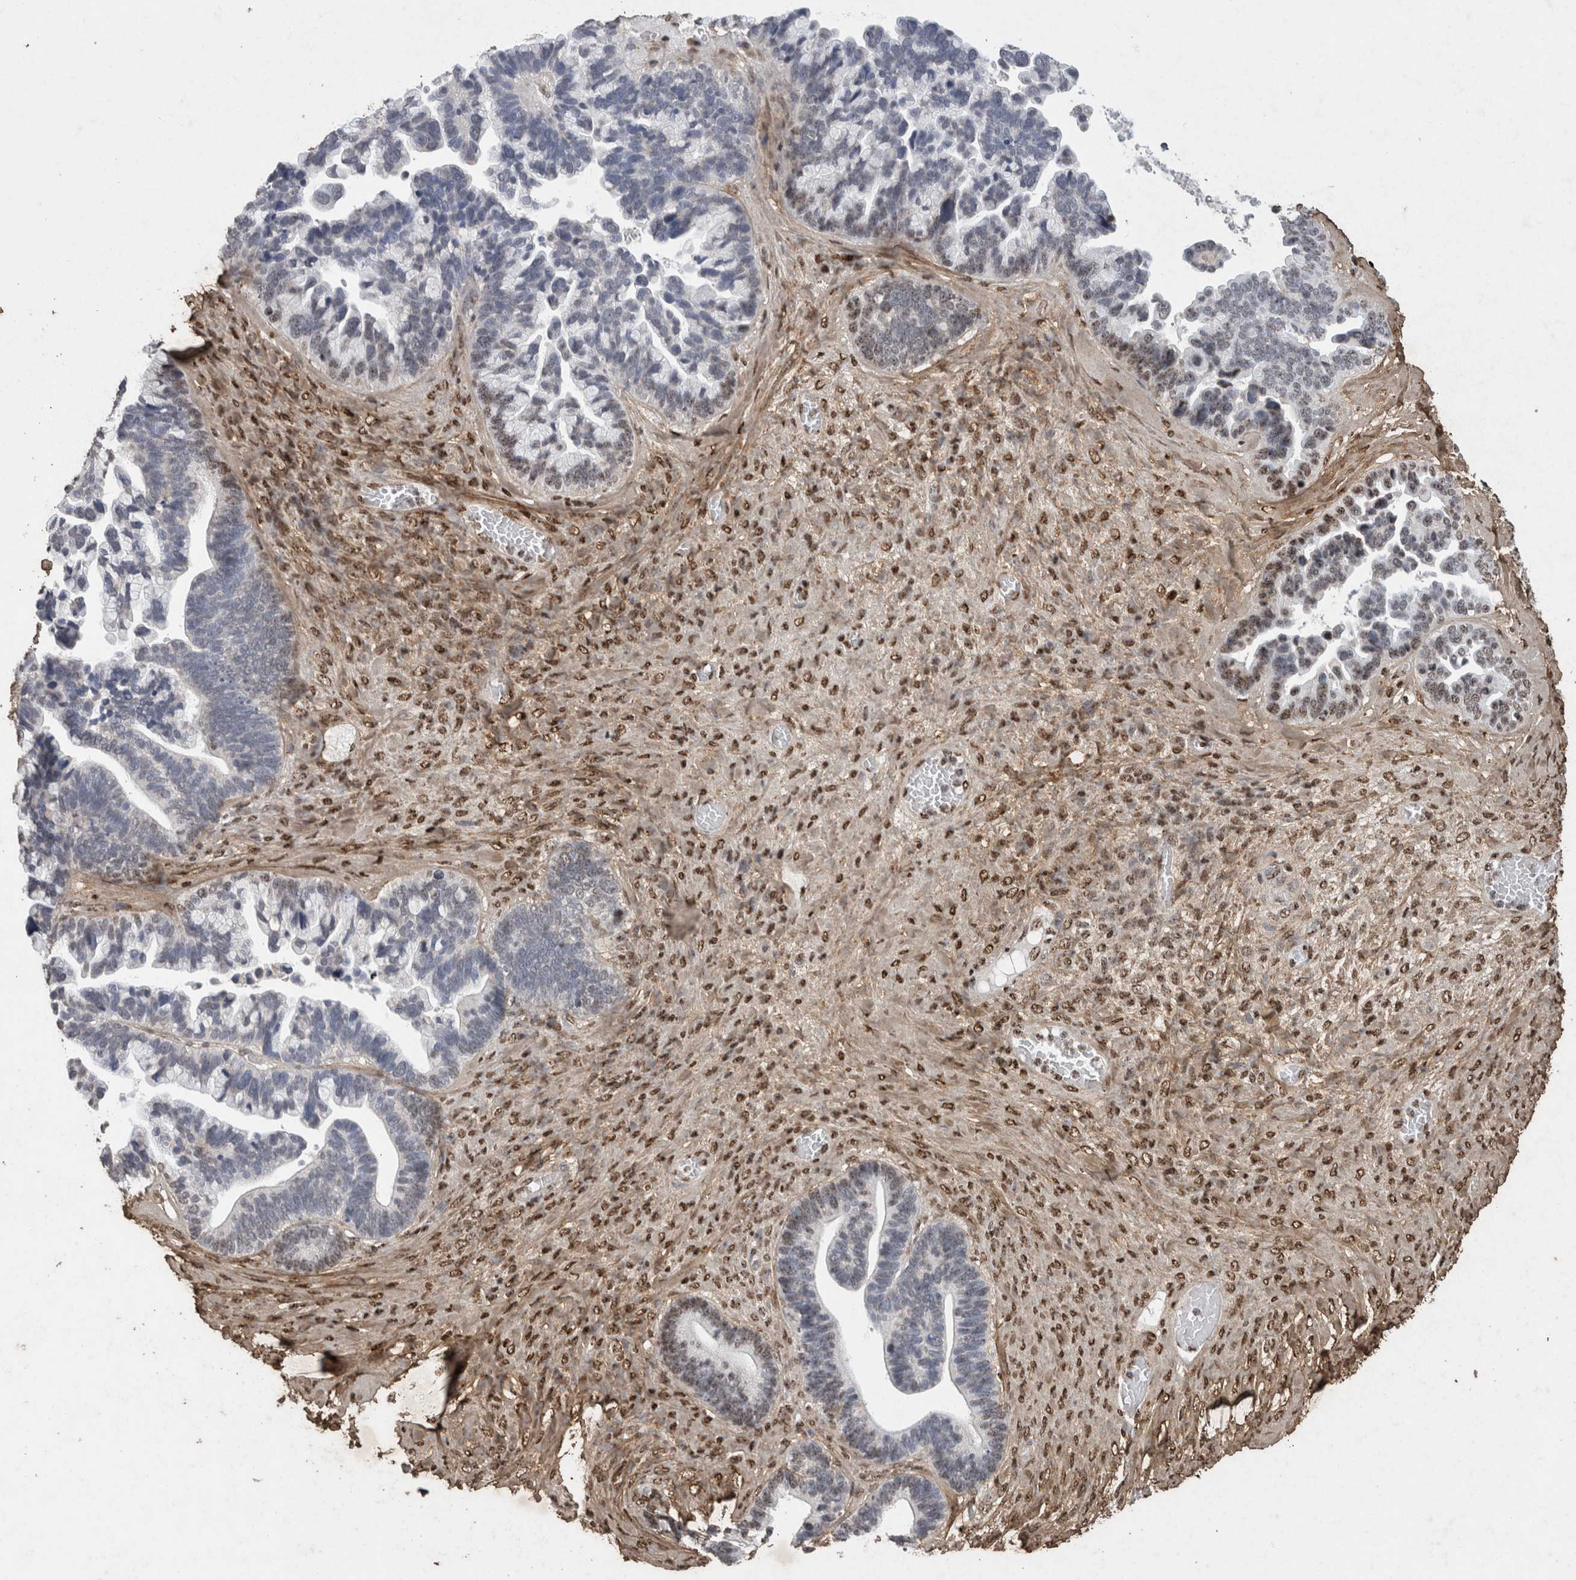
{"staining": {"intensity": "negative", "quantity": "none", "location": "none"}, "tissue": "ovarian cancer", "cell_type": "Tumor cells", "image_type": "cancer", "snomed": [{"axis": "morphology", "description": "Cystadenocarcinoma, serous, NOS"}, {"axis": "topography", "description": "Ovary"}], "caption": "Protein analysis of ovarian cancer displays no significant expression in tumor cells.", "gene": "C1QTNF5", "patient": {"sex": "female", "age": 56}}